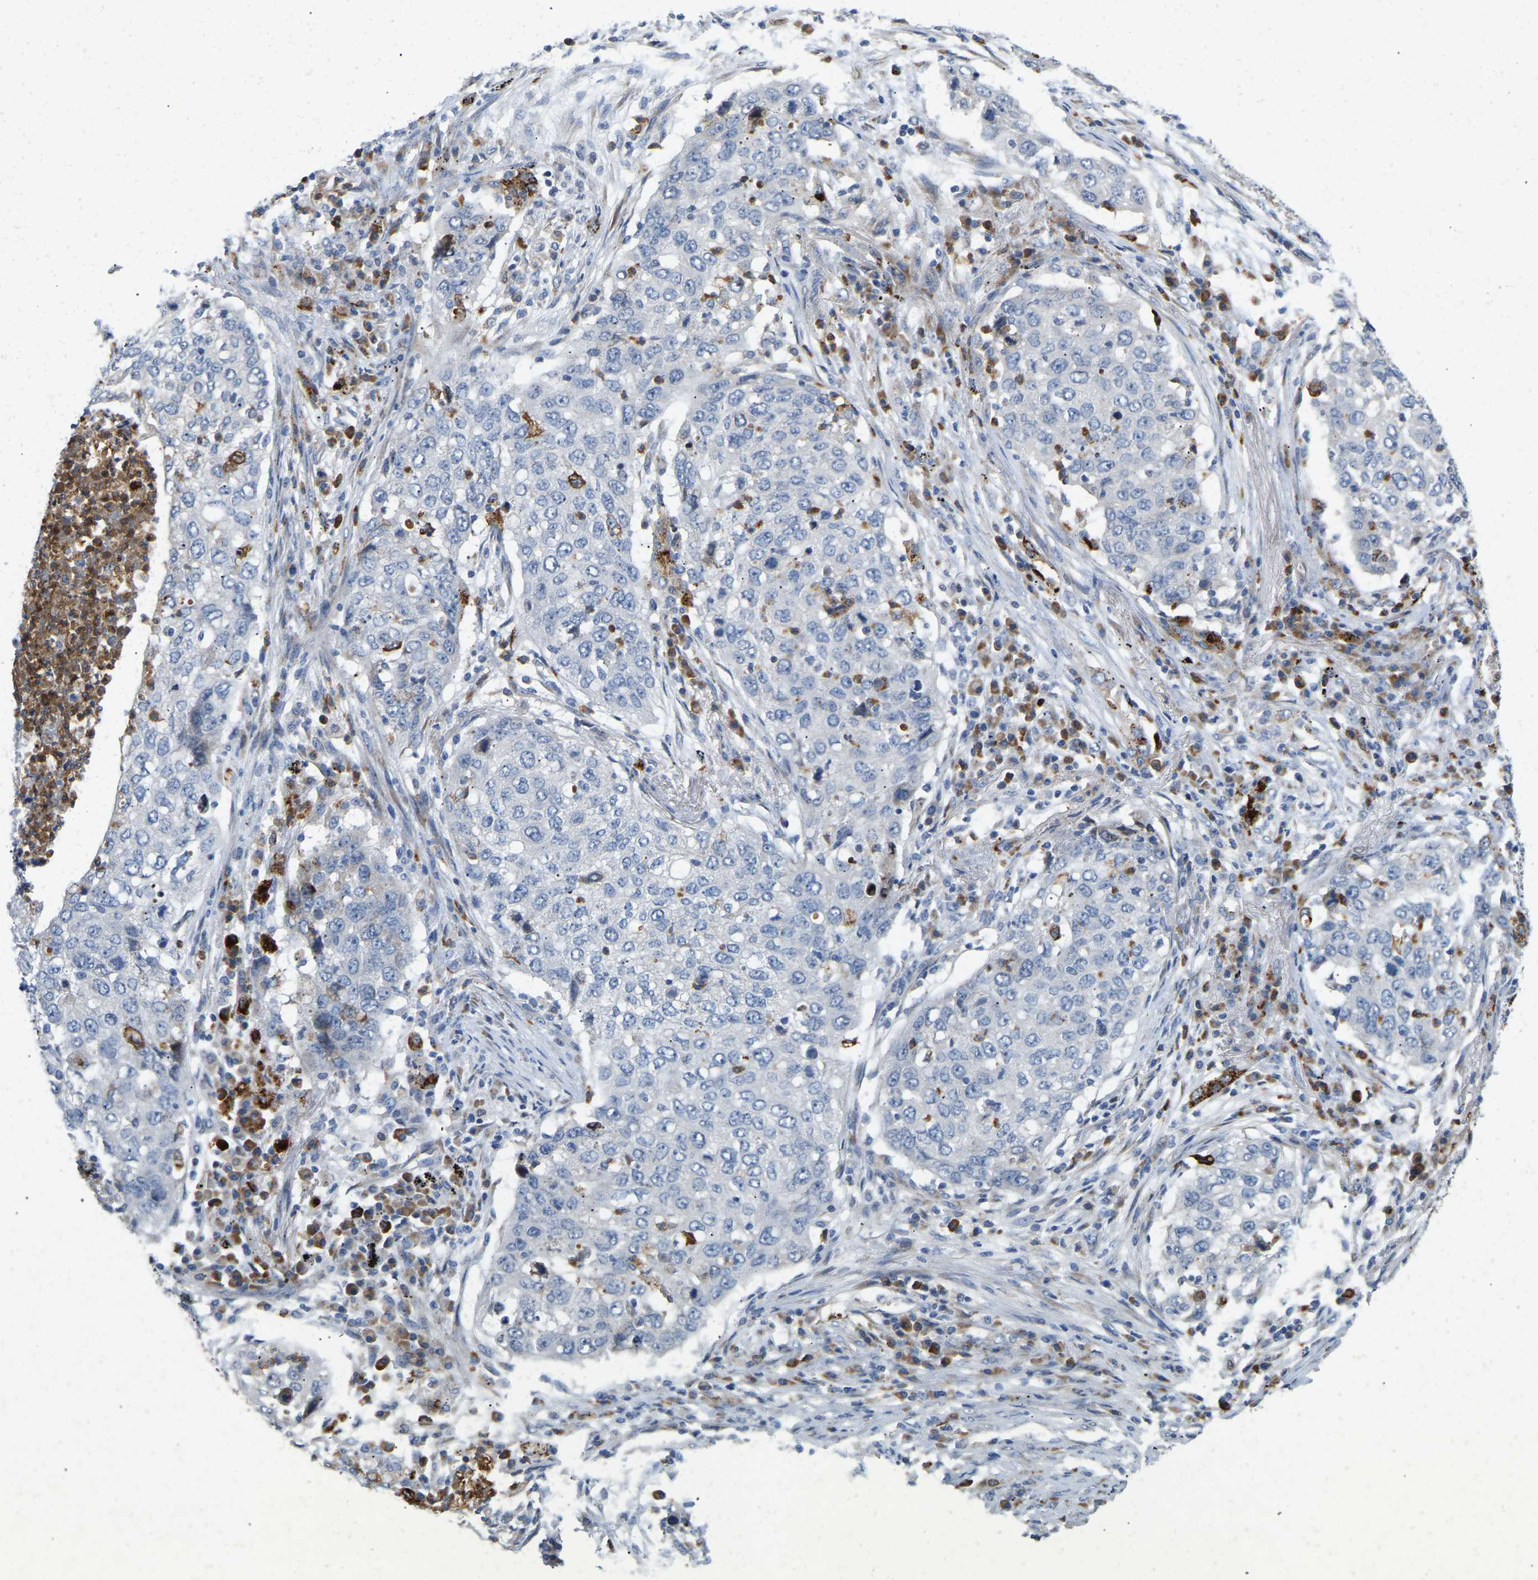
{"staining": {"intensity": "negative", "quantity": "none", "location": "none"}, "tissue": "lung cancer", "cell_type": "Tumor cells", "image_type": "cancer", "snomed": [{"axis": "morphology", "description": "Squamous cell carcinoma, NOS"}, {"axis": "topography", "description": "Lung"}], "caption": "High power microscopy photomicrograph of an immunohistochemistry micrograph of squamous cell carcinoma (lung), revealing no significant staining in tumor cells.", "gene": "RHEB", "patient": {"sex": "female", "age": 63}}